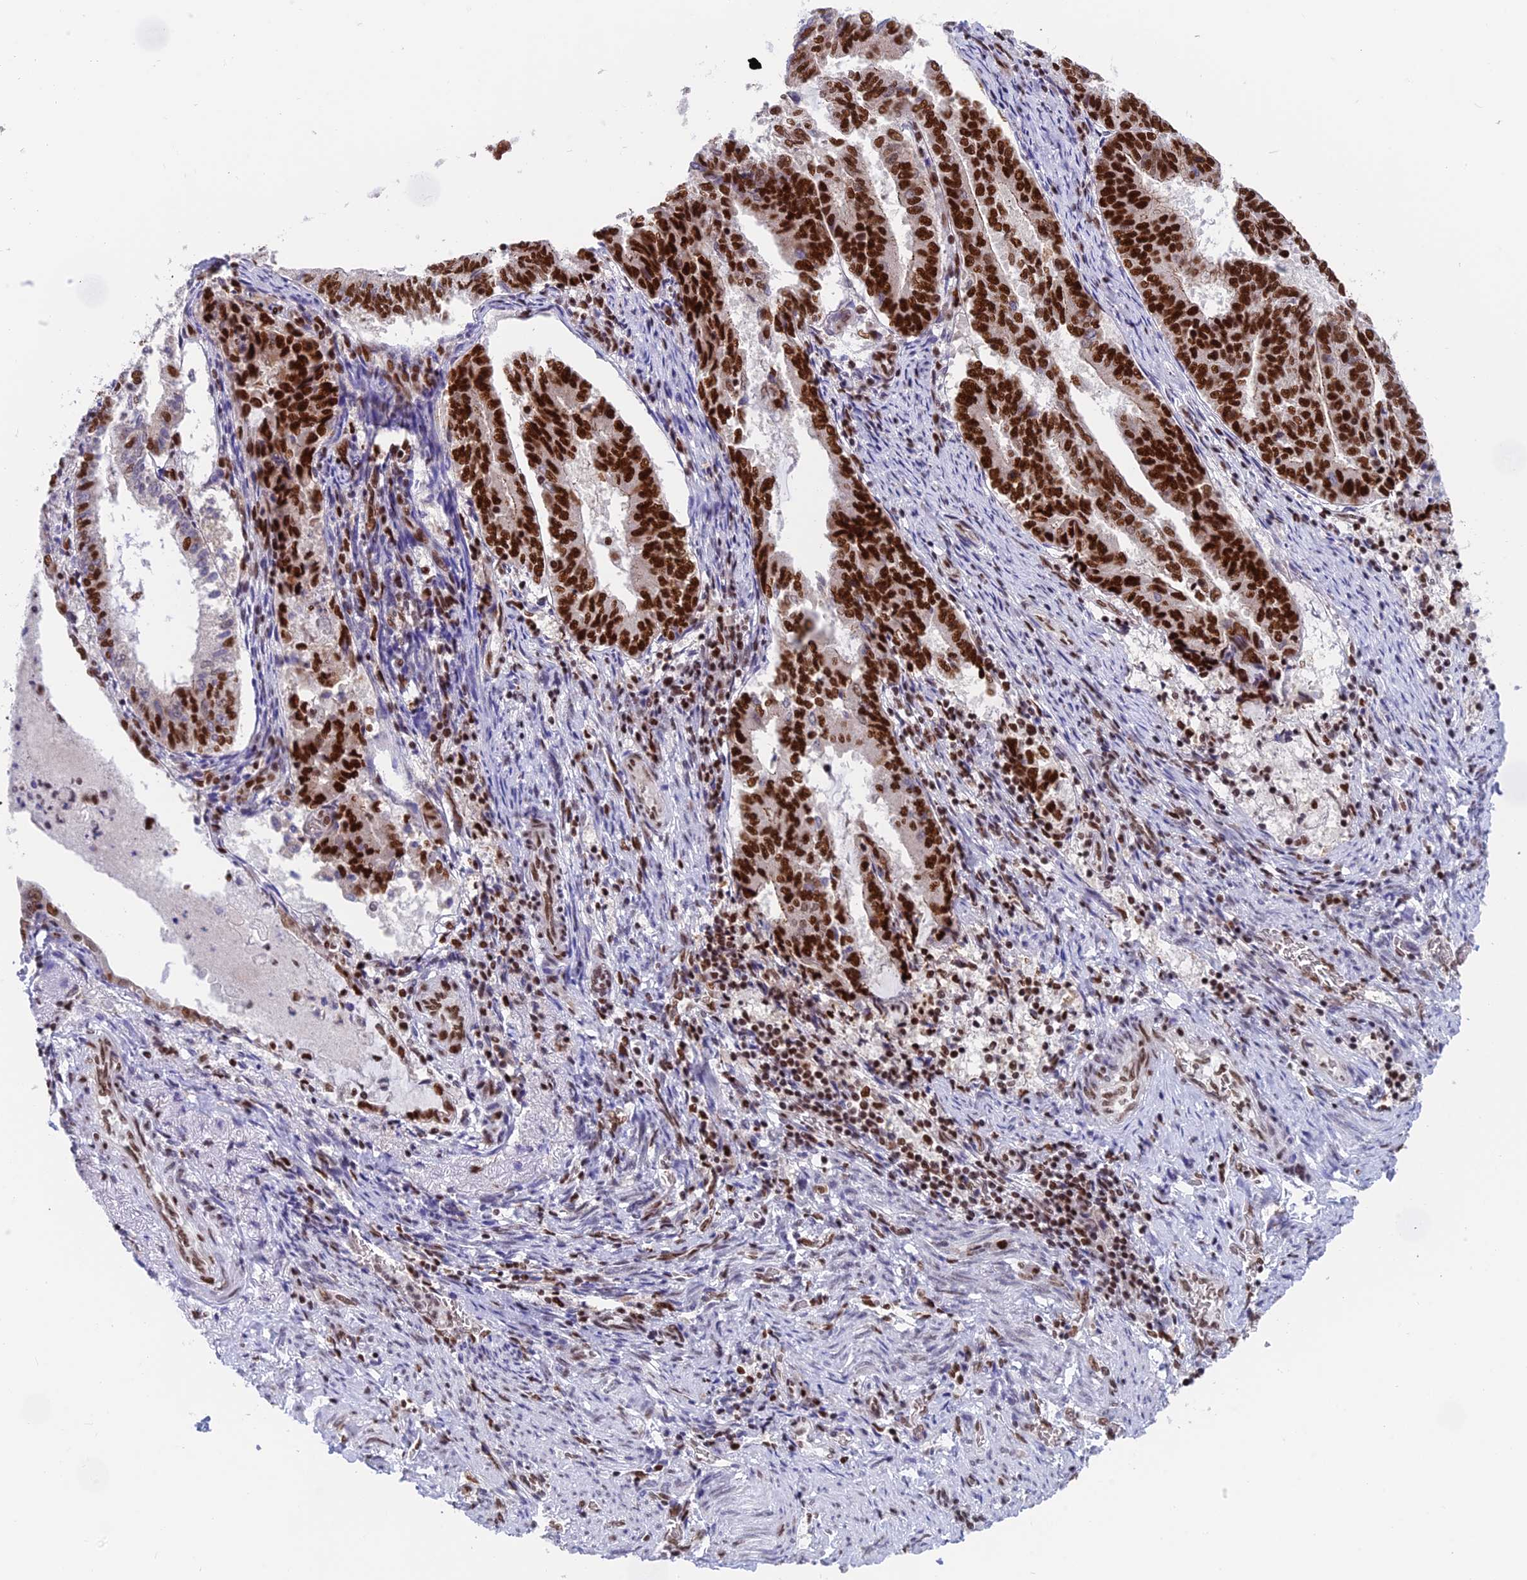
{"staining": {"intensity": "strong", "quantity": ">75%", "location": "nuclear"}, "tissue": "endometrial cancer", "cell_type": "Tumor cells", "image_type": "cancer", "snomed": [{"axis": "morphology", "description": "Adenocarcinoma, NOS"}, {"axis": "topography", "description": "Endometrium"}], "caption": "This is a photomicrograph of IHC staining of endometrial adenocarcinoma, which shows strong staining in the nuclear of tumor cells.", "gene": "EEF1AKMT3", "patient": {"sex": "female", "age": 80}}